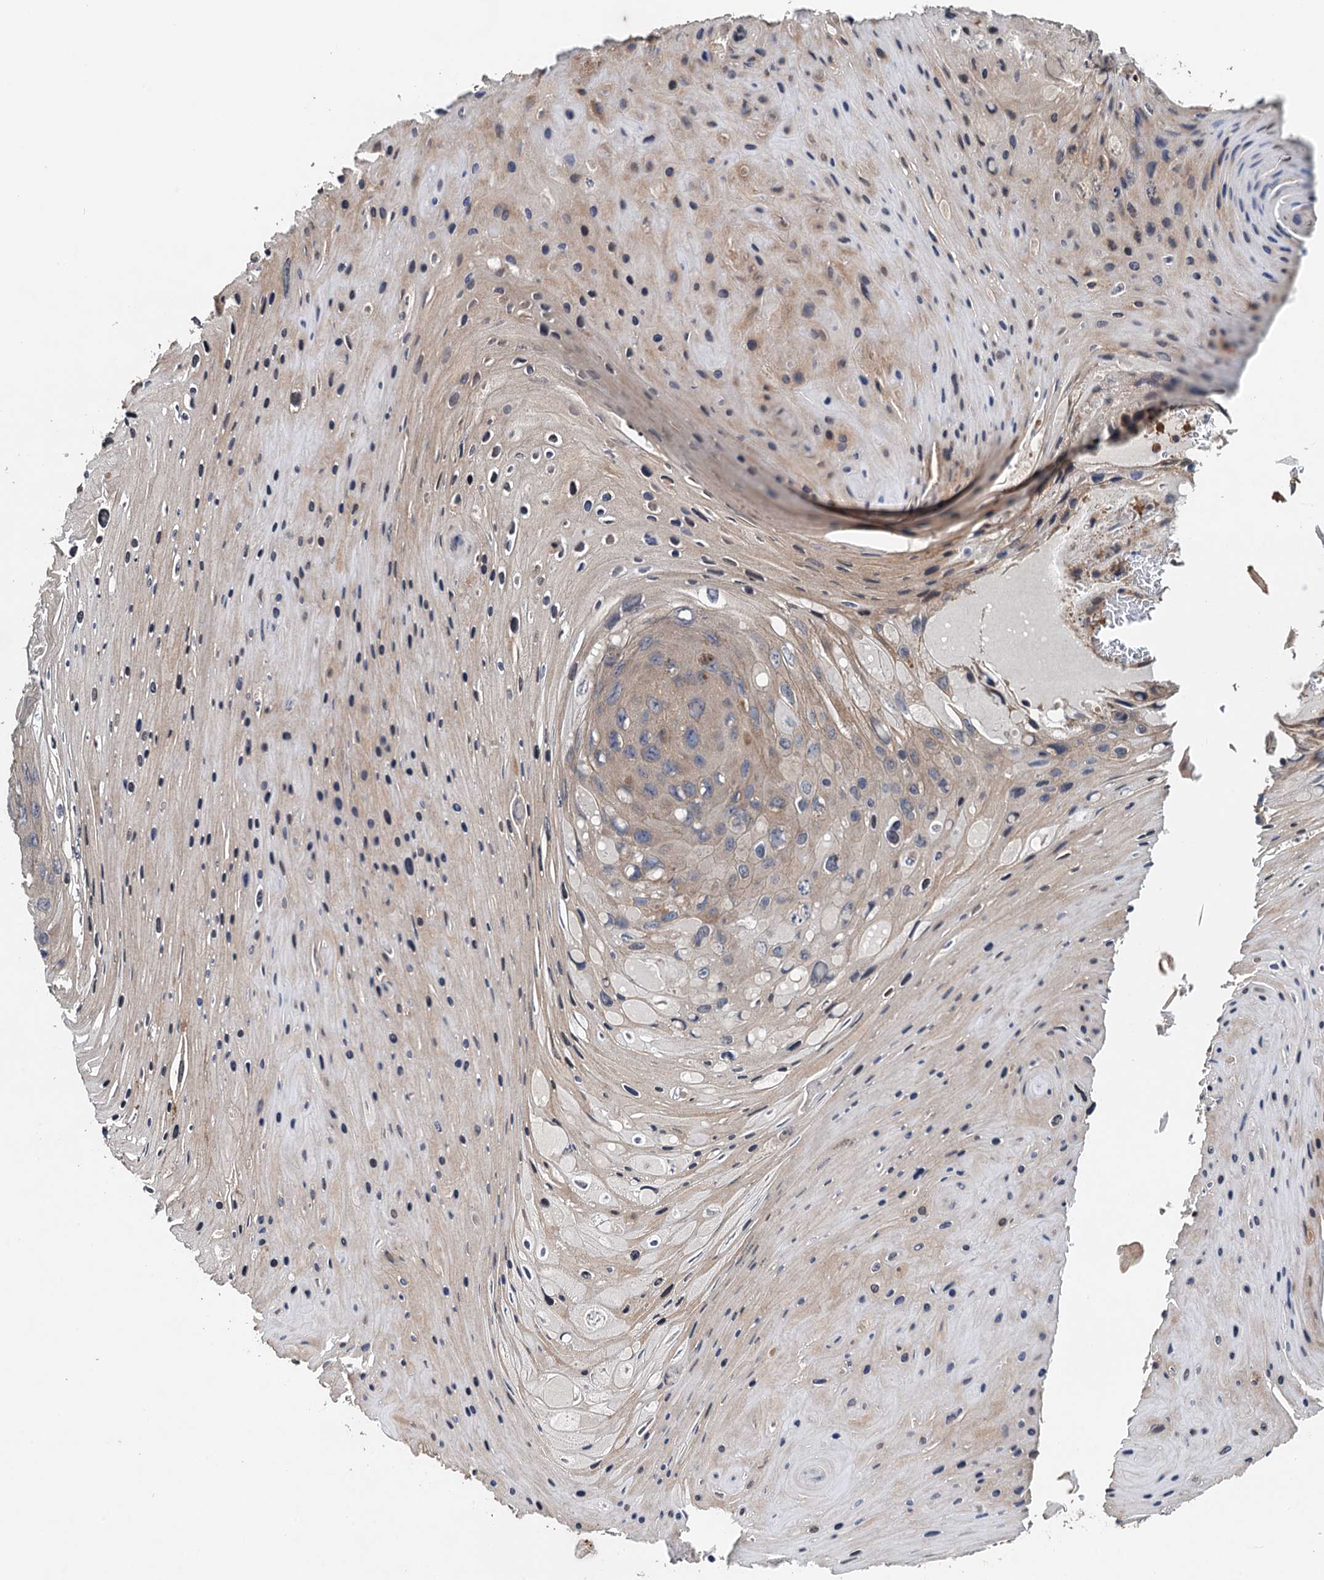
{"staining": {"intensity": "weak", "quantity": "25%-75%", "location": "cytoplasmic/membranous"}, "tissue": "skin cancer", "cell_type": "Tumor cells", "image_type": "cancer", "snomed": [{"axis": "morphology", "description": "Squamous cell carcinoma, NOS"}, {"axis": "topography", "description": "Skin"}], "caption": "Immunohistochemical staining of skin cancer shows low levels of weak cytoplasmic/membranous positivity in about 25%-75% of tumor cells.", "gene": "MEAK7", "patient": {"sex": "female", "age": 88}}